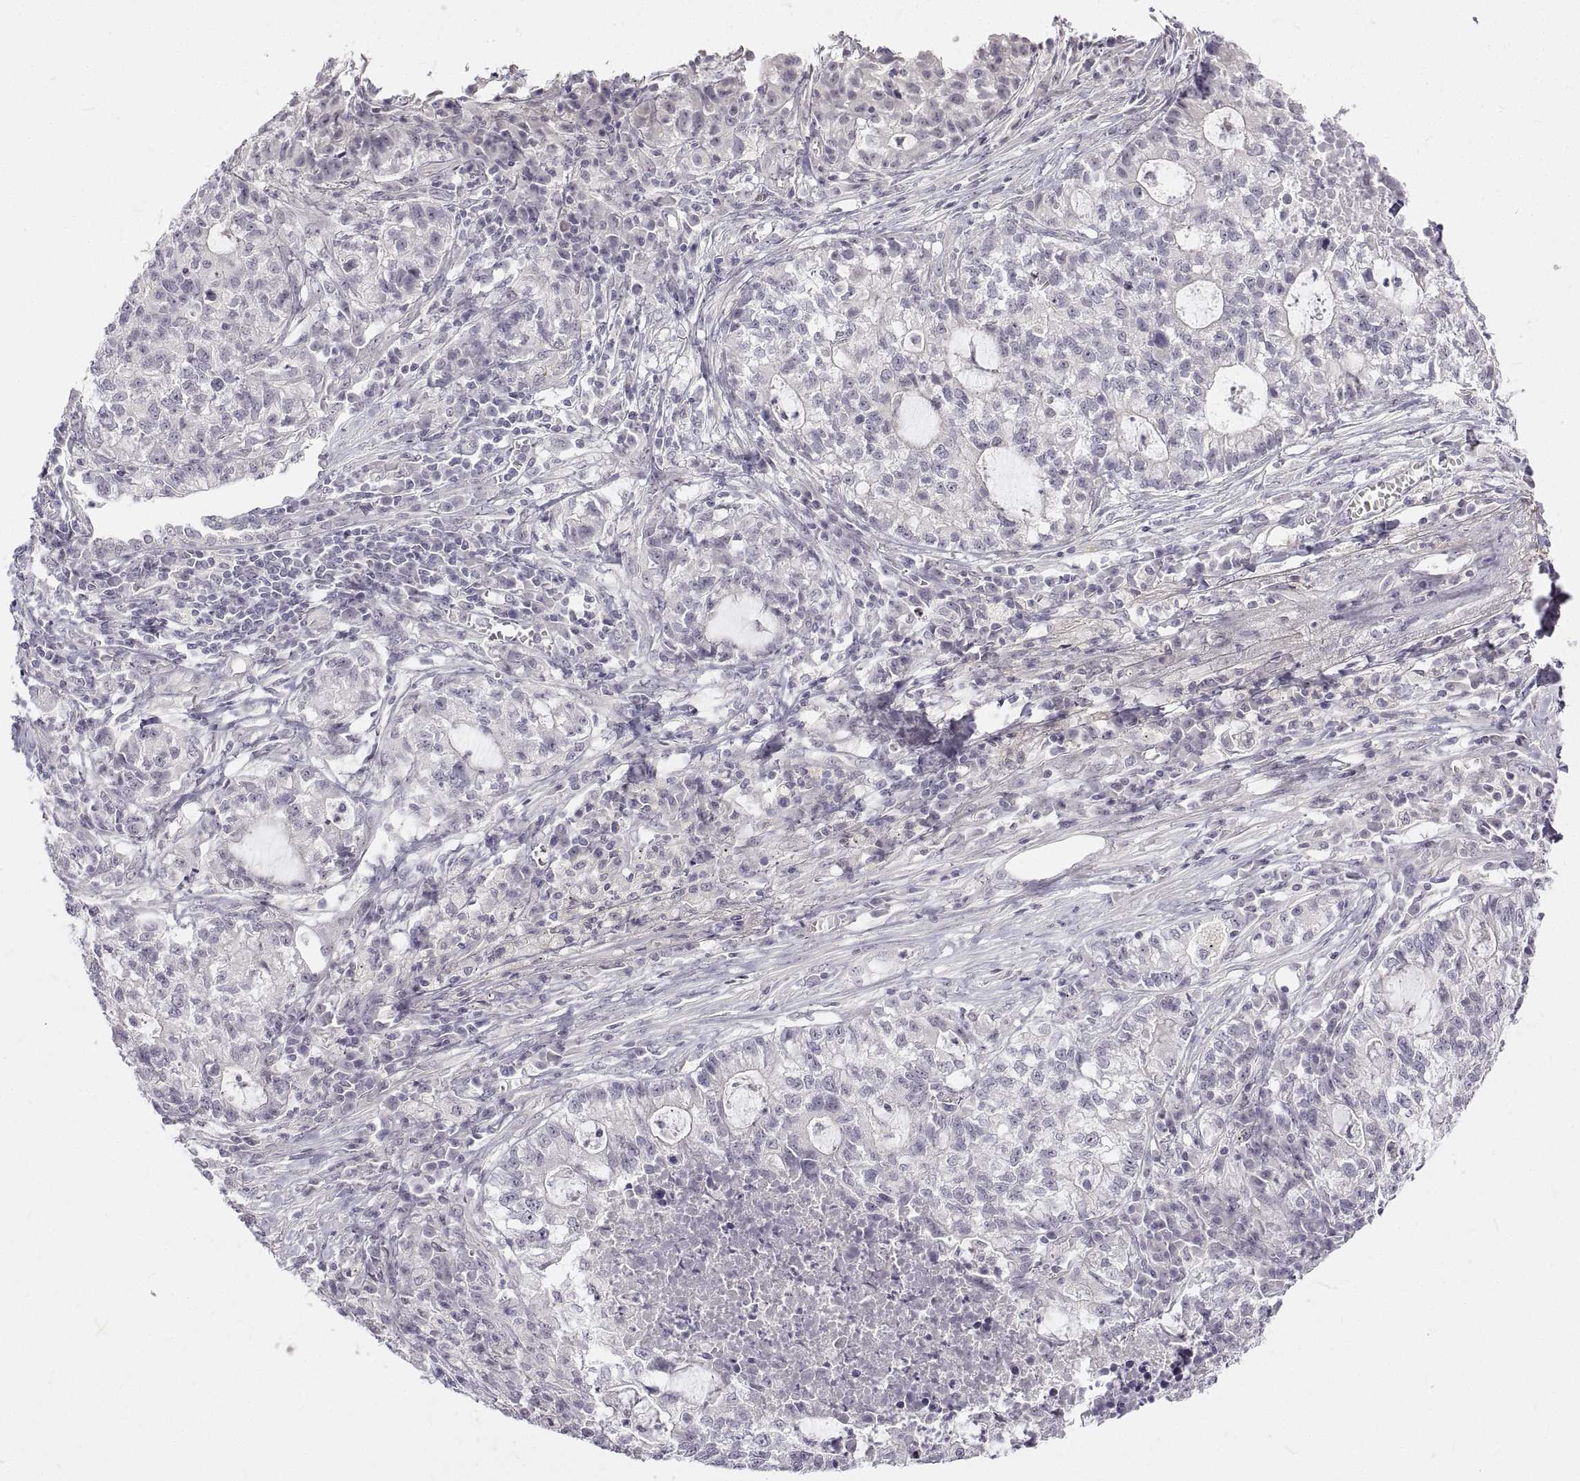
{"staining": {"intensity": "negative", "quantity": "none", "location": "none"}, "tissue": "lung cancer", "cell_type": "Tumor cells", "image_type": "cancer", "snomed": [{"axis": "morphology", "description": "Adenocarcinoma, NOS"}, {"axis": "topography", "description": "Lung"}], "caption": "High power microscopy photomicrograph of an immunohistochemistry histopathology image of lung adenocarcinoma, revealing no significant expression in tumor cells.", "gene": "ANO2", "patient": {"sex": "male", "age": 57}}